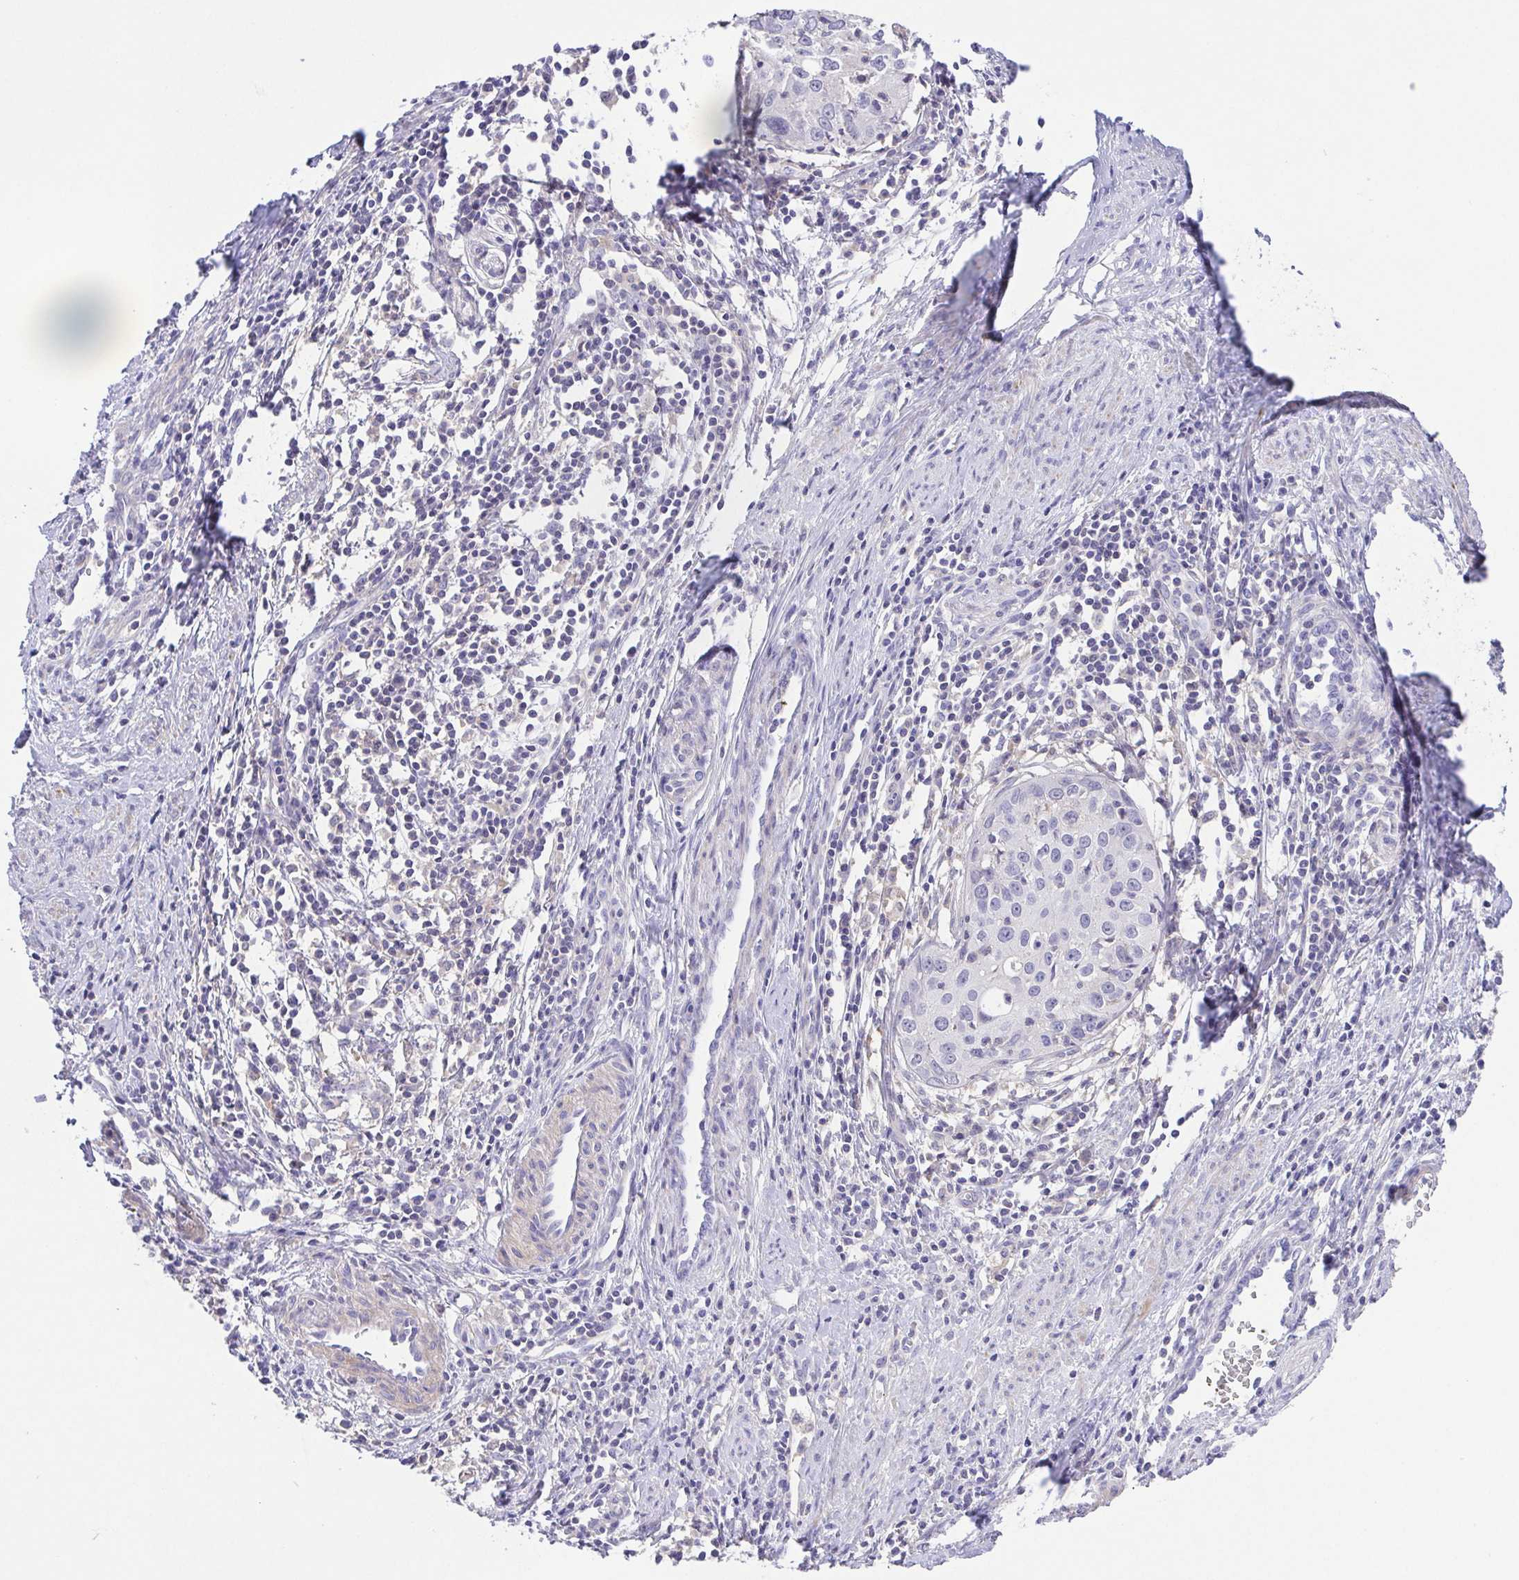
{"staining": {"intensity": "negative", "quantity": "none", "location": "none"}, "tissue": "cervical cancer", "cell_type": "Tumor cells", "image_type": "cancer", "snomed": [{"axis": "morphology", "description": "Squamous cell carcinoma, NOS"}, {"axis": "topography", "description": "Cervix"}], "caption": "Immunohistochemical staining of human cervical squamous cell carcinoma exhibits no significant expression in tumor cells. (DAB IHC visualized using brightfield microscopy, high magnification).", "gene": "PRR14L", "patient": {"sex": "female", "age": 40}}